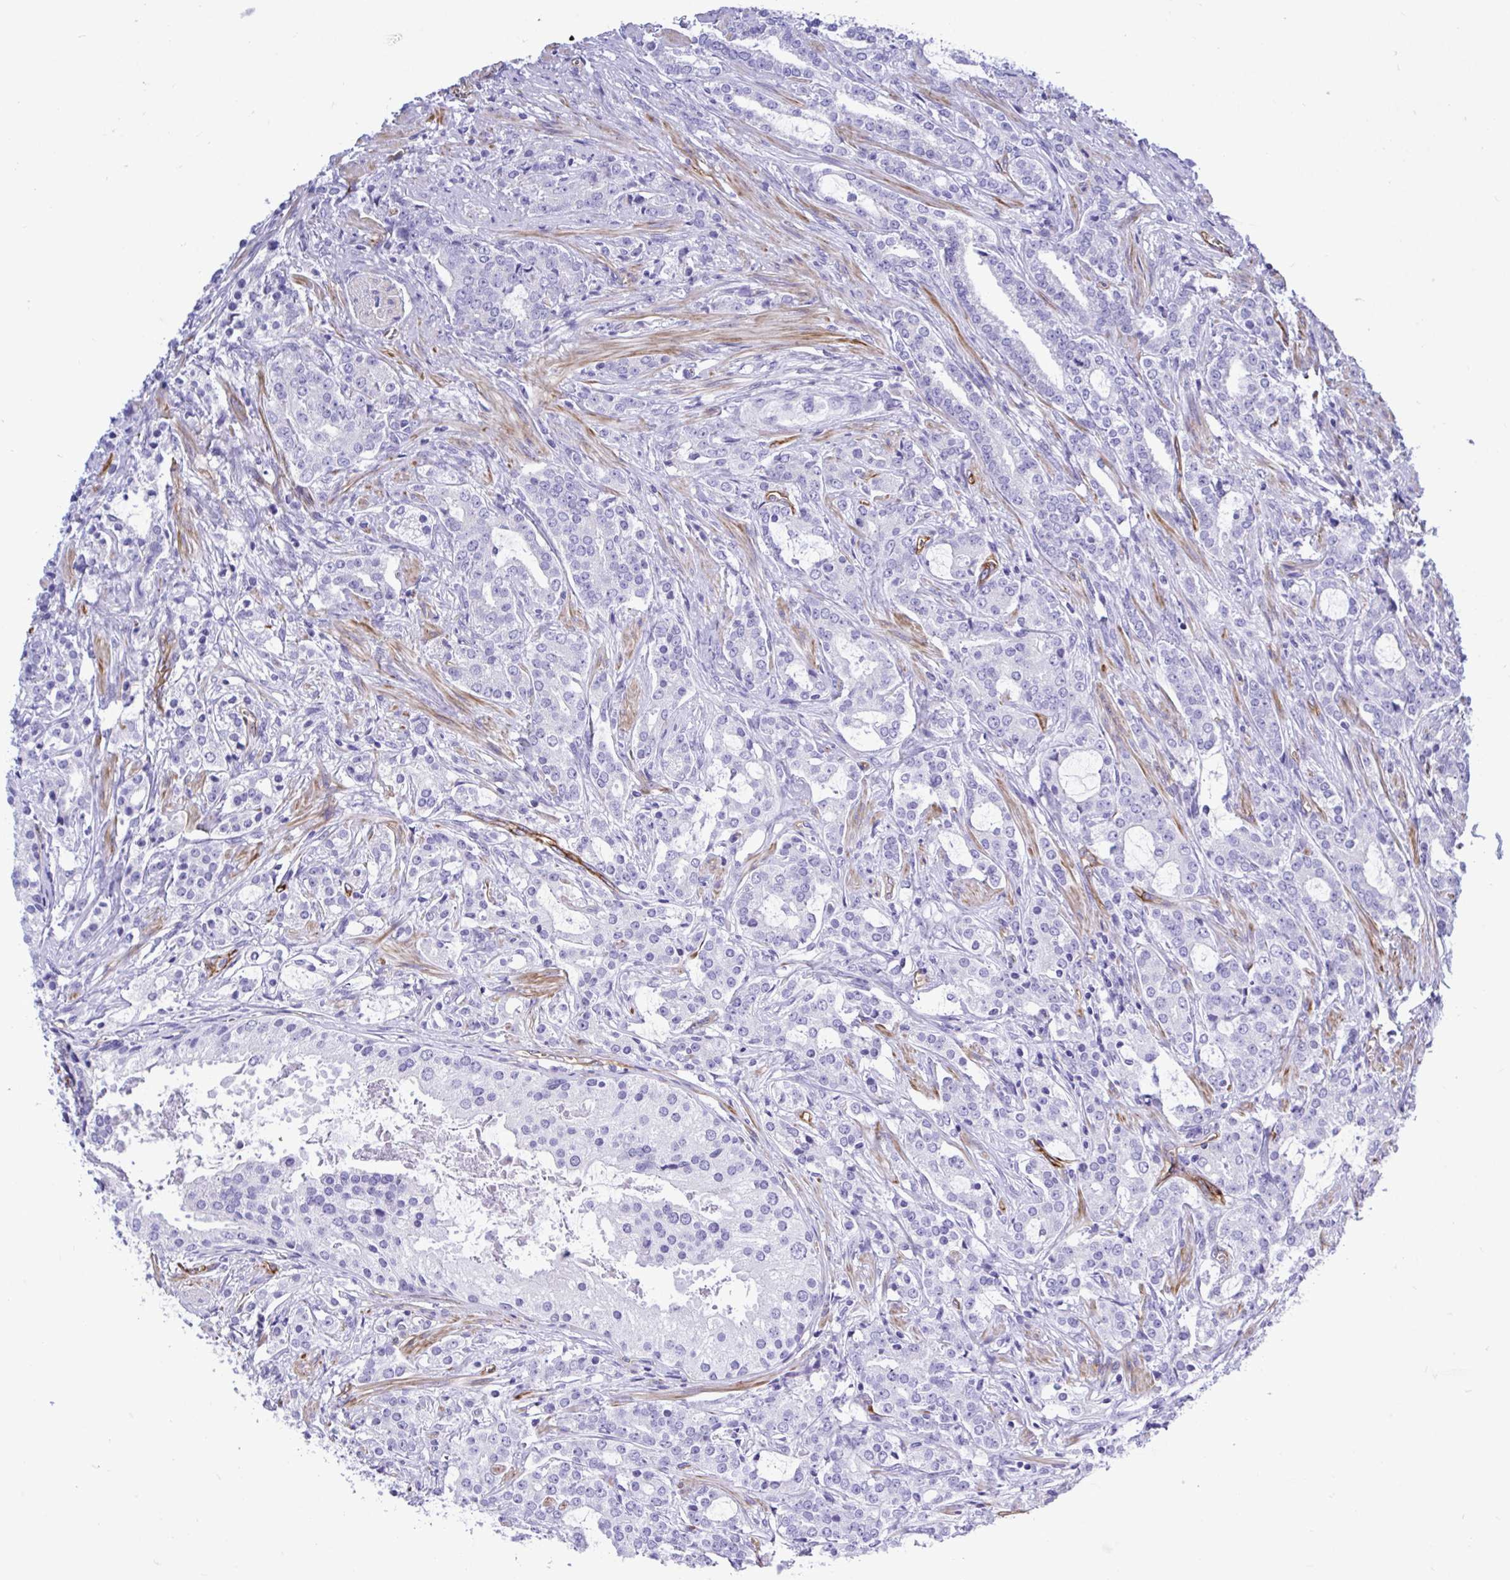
{"staining": {"intensity": "negative", "quantity": "none", "location": "none"}, "tissue": "prostate cancer", "cell_type": "Tumor cells", "image_type": "cancer", "snomed": [{"axis": "morphology", "description": "Adenocarcinoma, Medium grade"}, {"axis": "topography", "description": "Prostate"}], "caption": "This is an IHC micrograph of human prostate cancer (medium-grade adenocarcinoma). There is no staining in tumor cells.", "gene": "ABCG2", "patient": {"sex": "male", "age": 57}}